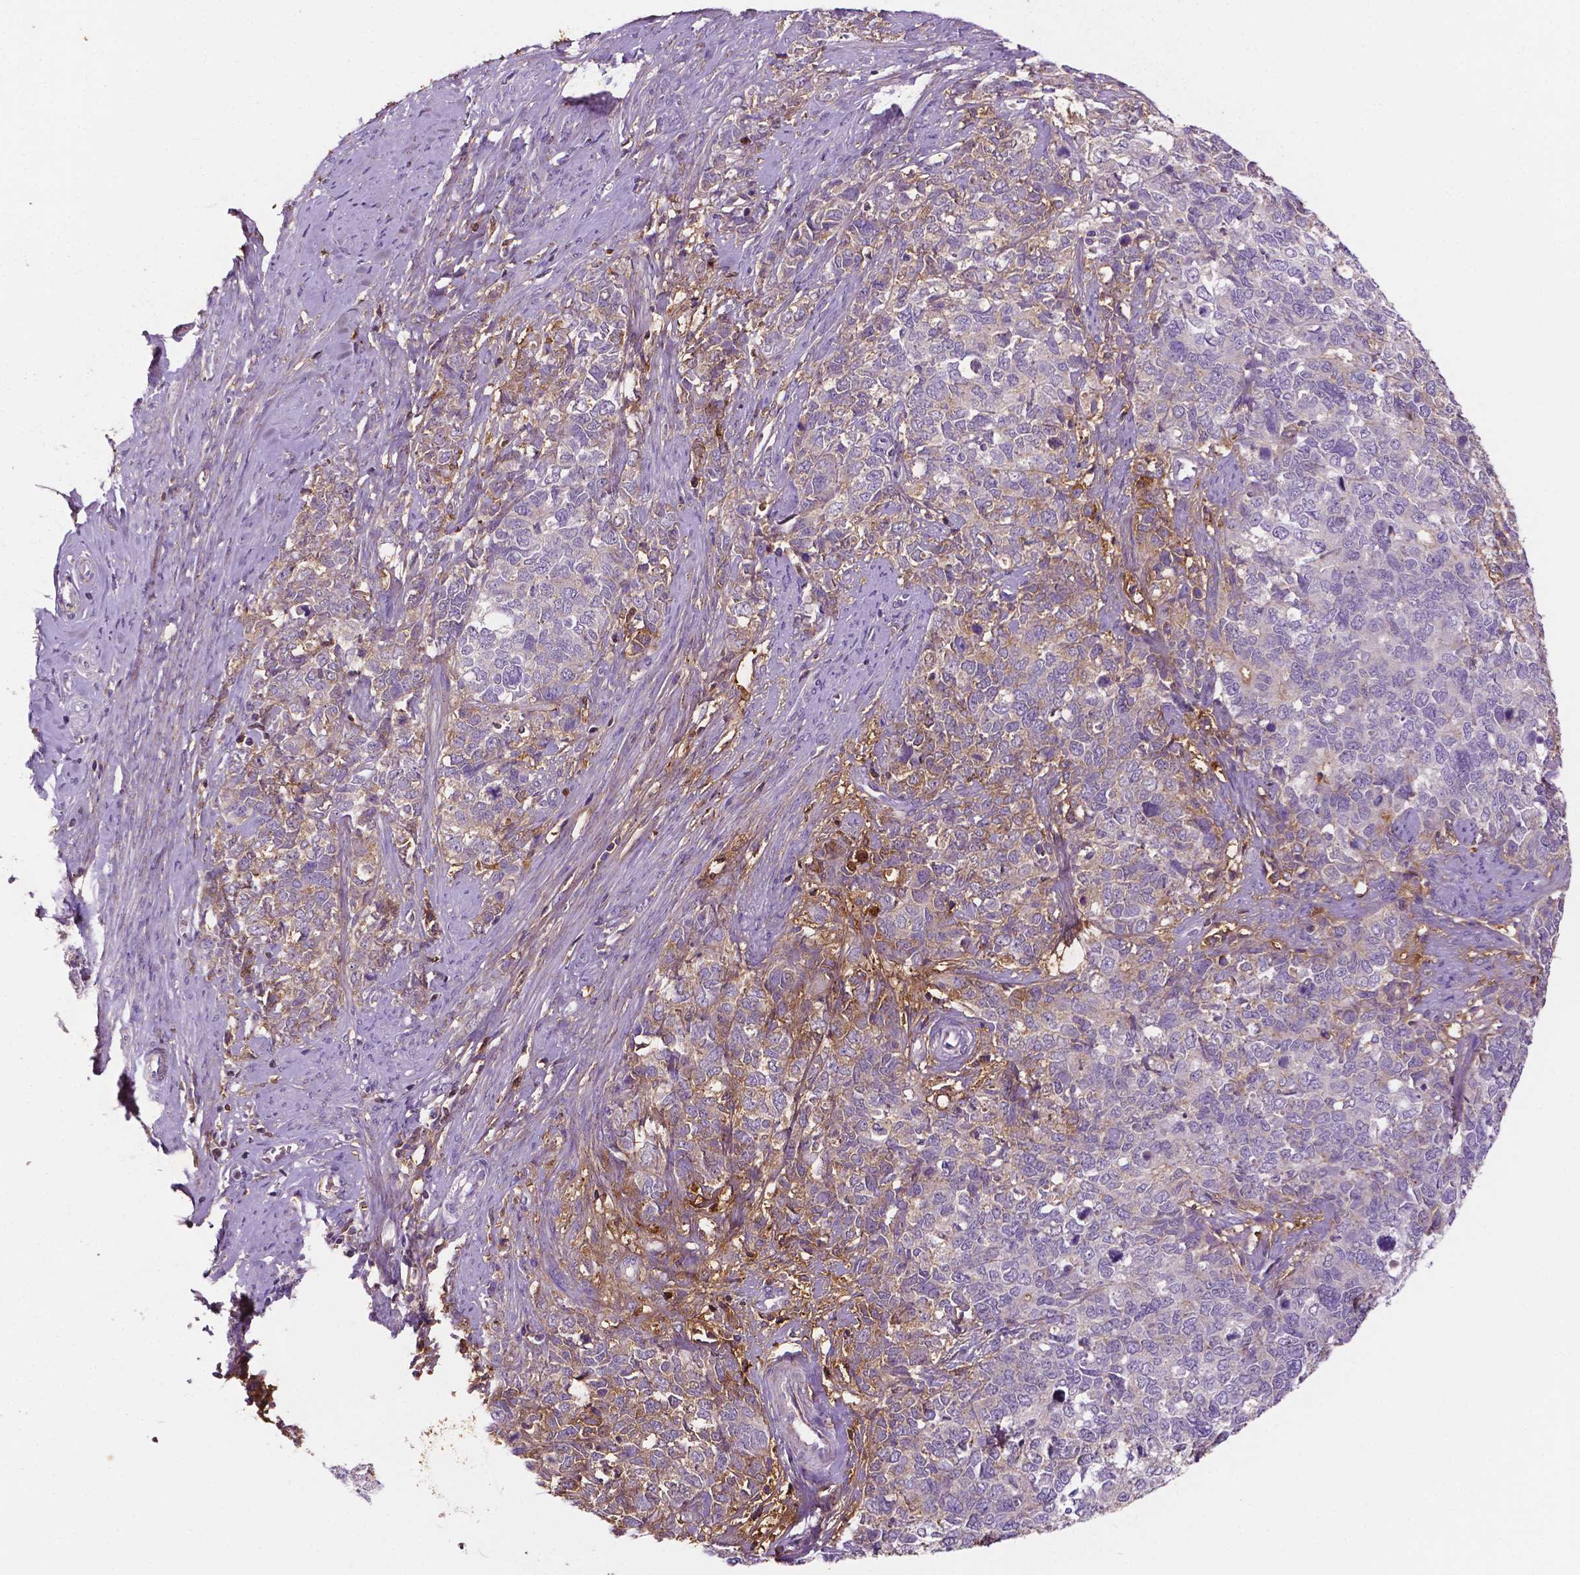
{"staining": {"intensity": "negative", "quantity": "none", "location": "none"}, "tissue": "cervical cancer", "cell_type": "Tumor cells", "image_type": "cancer", "snomed": [{"axis": "morphology", "description": "Squamous cell carcinoma, NOS"}, {"axis": "topography", "description": "Cervix"}], "caption": "DAB immunohistochemical staining of cervical cancer exhibits no significant positivity in tumor cells.", "gene": "FBLN1", "patient": {"sex": "female", "age": 63}}